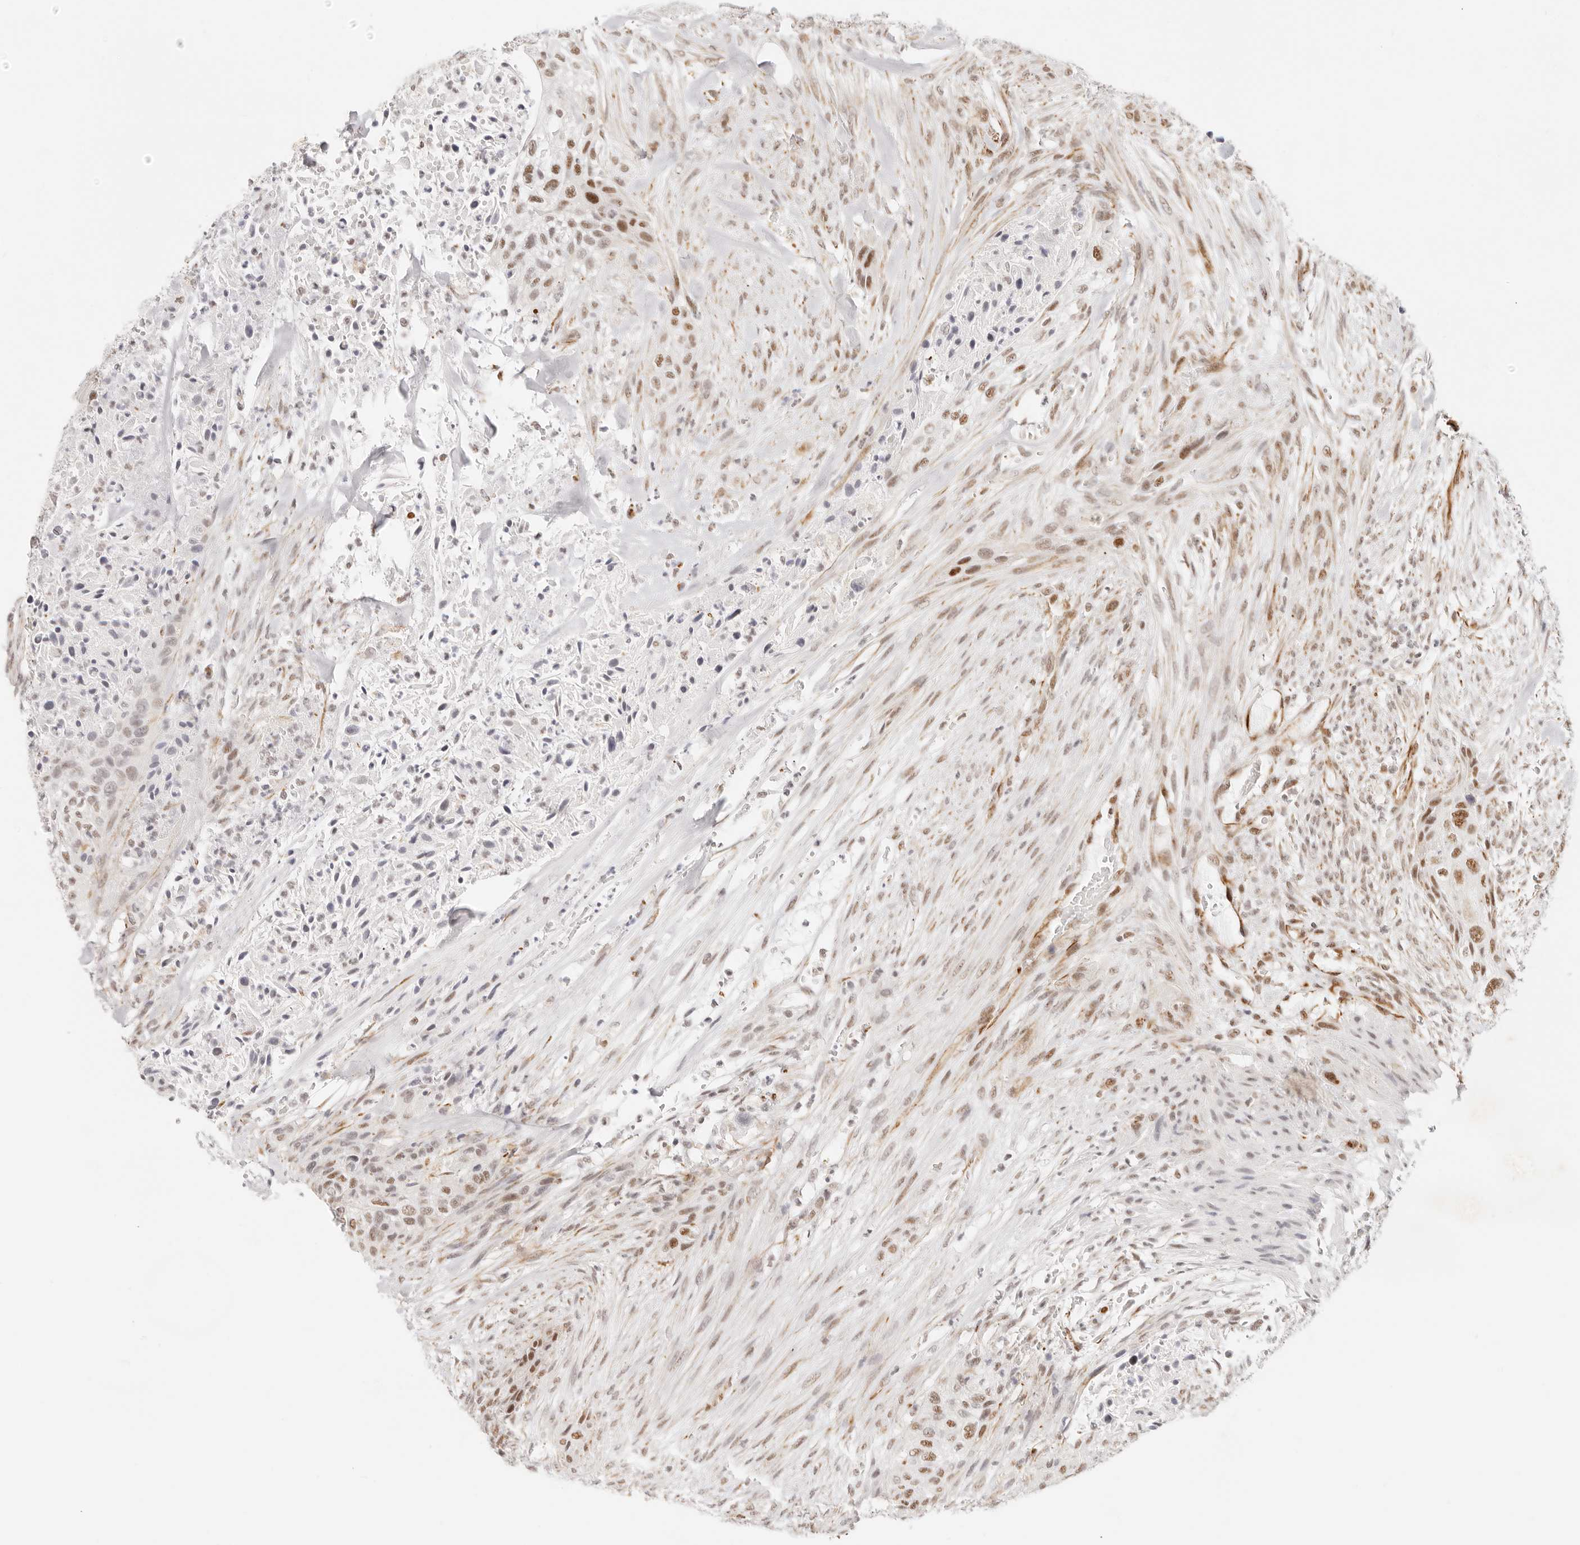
{"staining": {"intensity": "moderate", "quantity": ">75%", "location": "nuclear"}, "tissue": "urothelial cancer", "cell_type": "Tumor cells", "image_type": "cancer", "snomed": [{"axis": "morphology", "description": "Urothelial carcinoma, High grade"}, {"axis": "topography", "description": "Urinary bladder"}], "caption": "Urothelial cancer stained with IHC displays moderate nuclear staining in approximately >75% of tumor cells. (DAB IHC with brightfield microscopy, high magnification).", "gene": "ZC3H11A", "patient": {"sex": "male", "age": 35}}